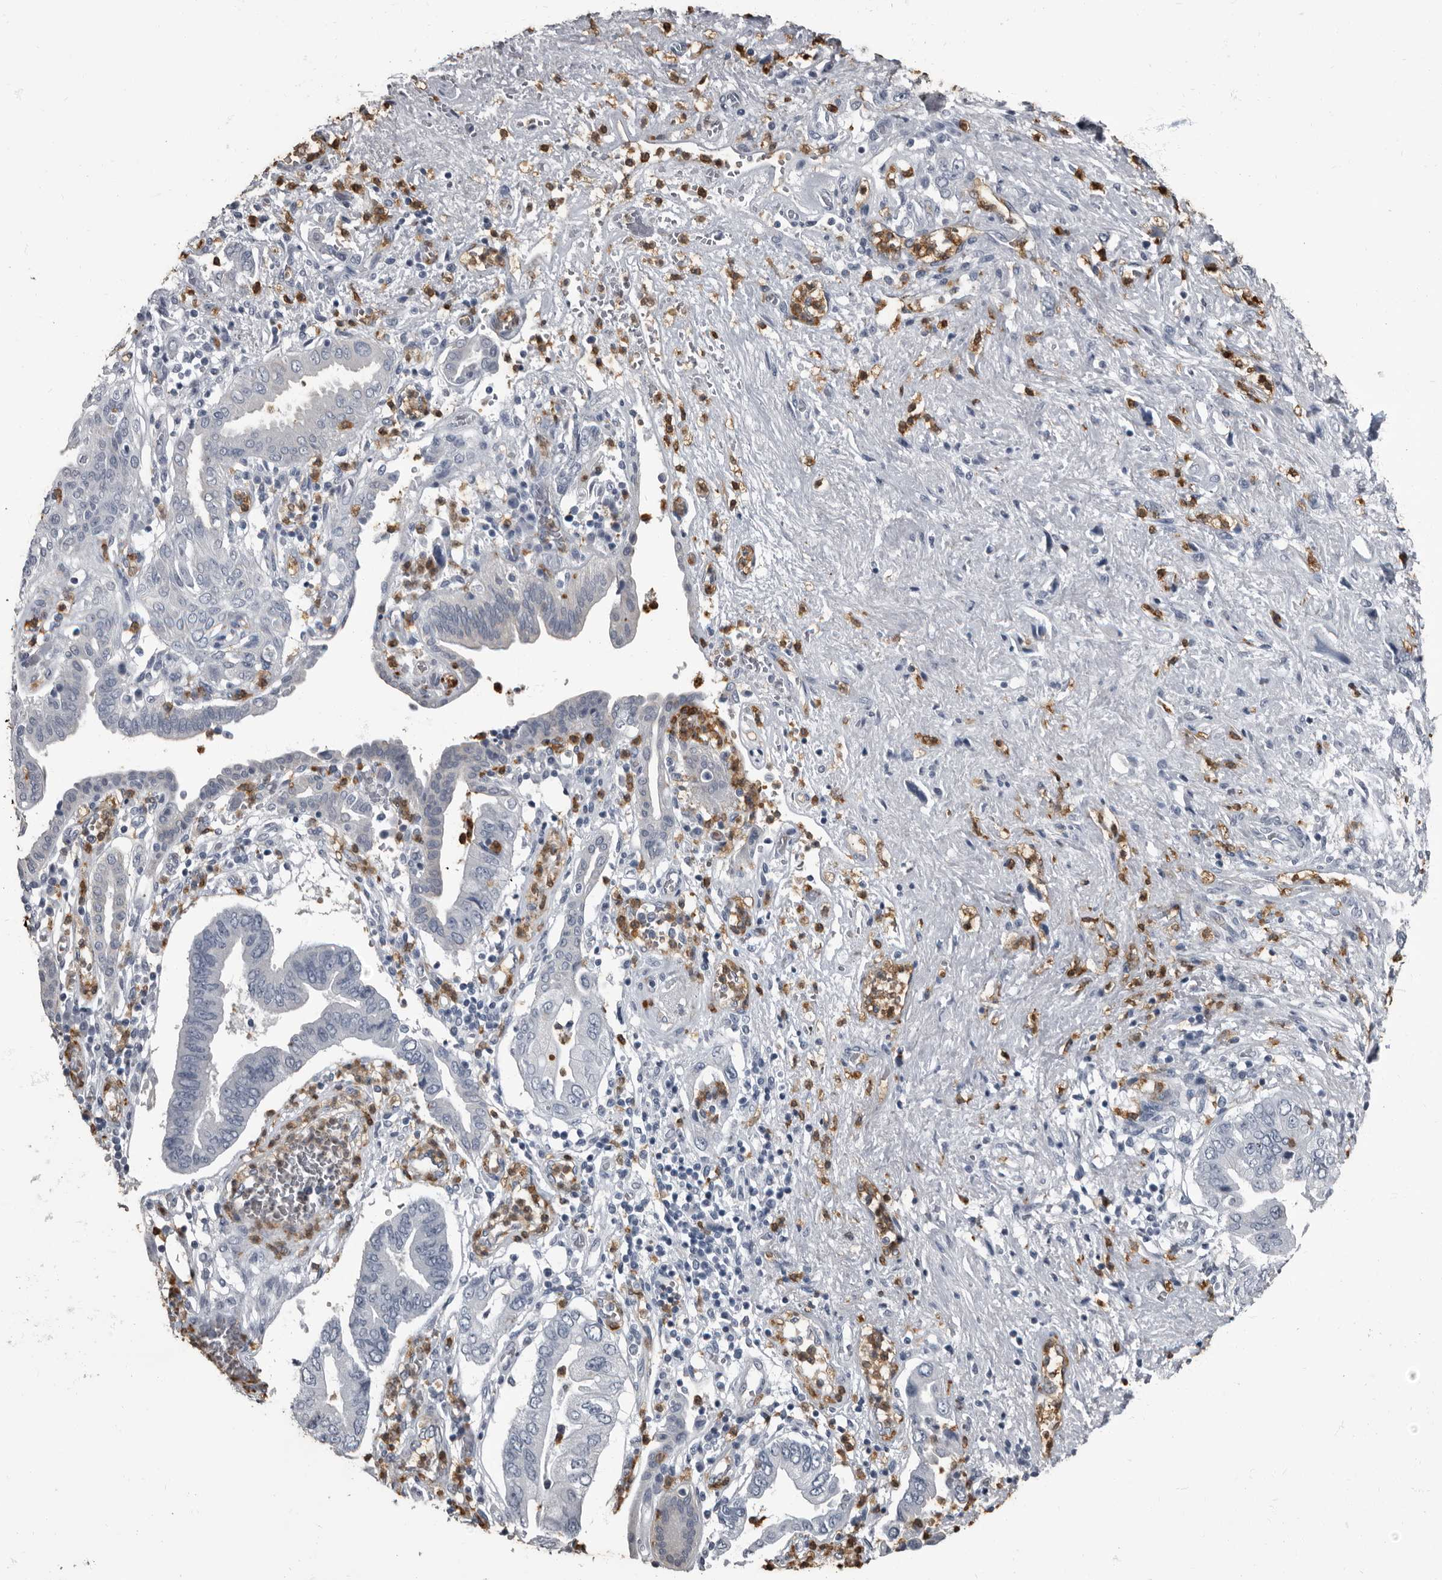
{"staining": {"intensity": "negative", "quantity": "none", "location": "none"}, "tissue": "pancreatic cancer", "cell_type": "Tumor cells", "image_type": "cancer", "snomed": [{"axis": "morphology", "description": "Adenocarcinoma, NOS"}, {"axis": "topography", "description": "Pancreas"}], "caption": "Adenocarcinoma (pancreatic) was stained to show a protein in brown. There is no significant positivity in tumor cells. (DAB immunohistochemistry (IHC) with hematoxylin counter stain).", "gene": "TPD52L1", "patient": {"sex": "female", "age": 73}}